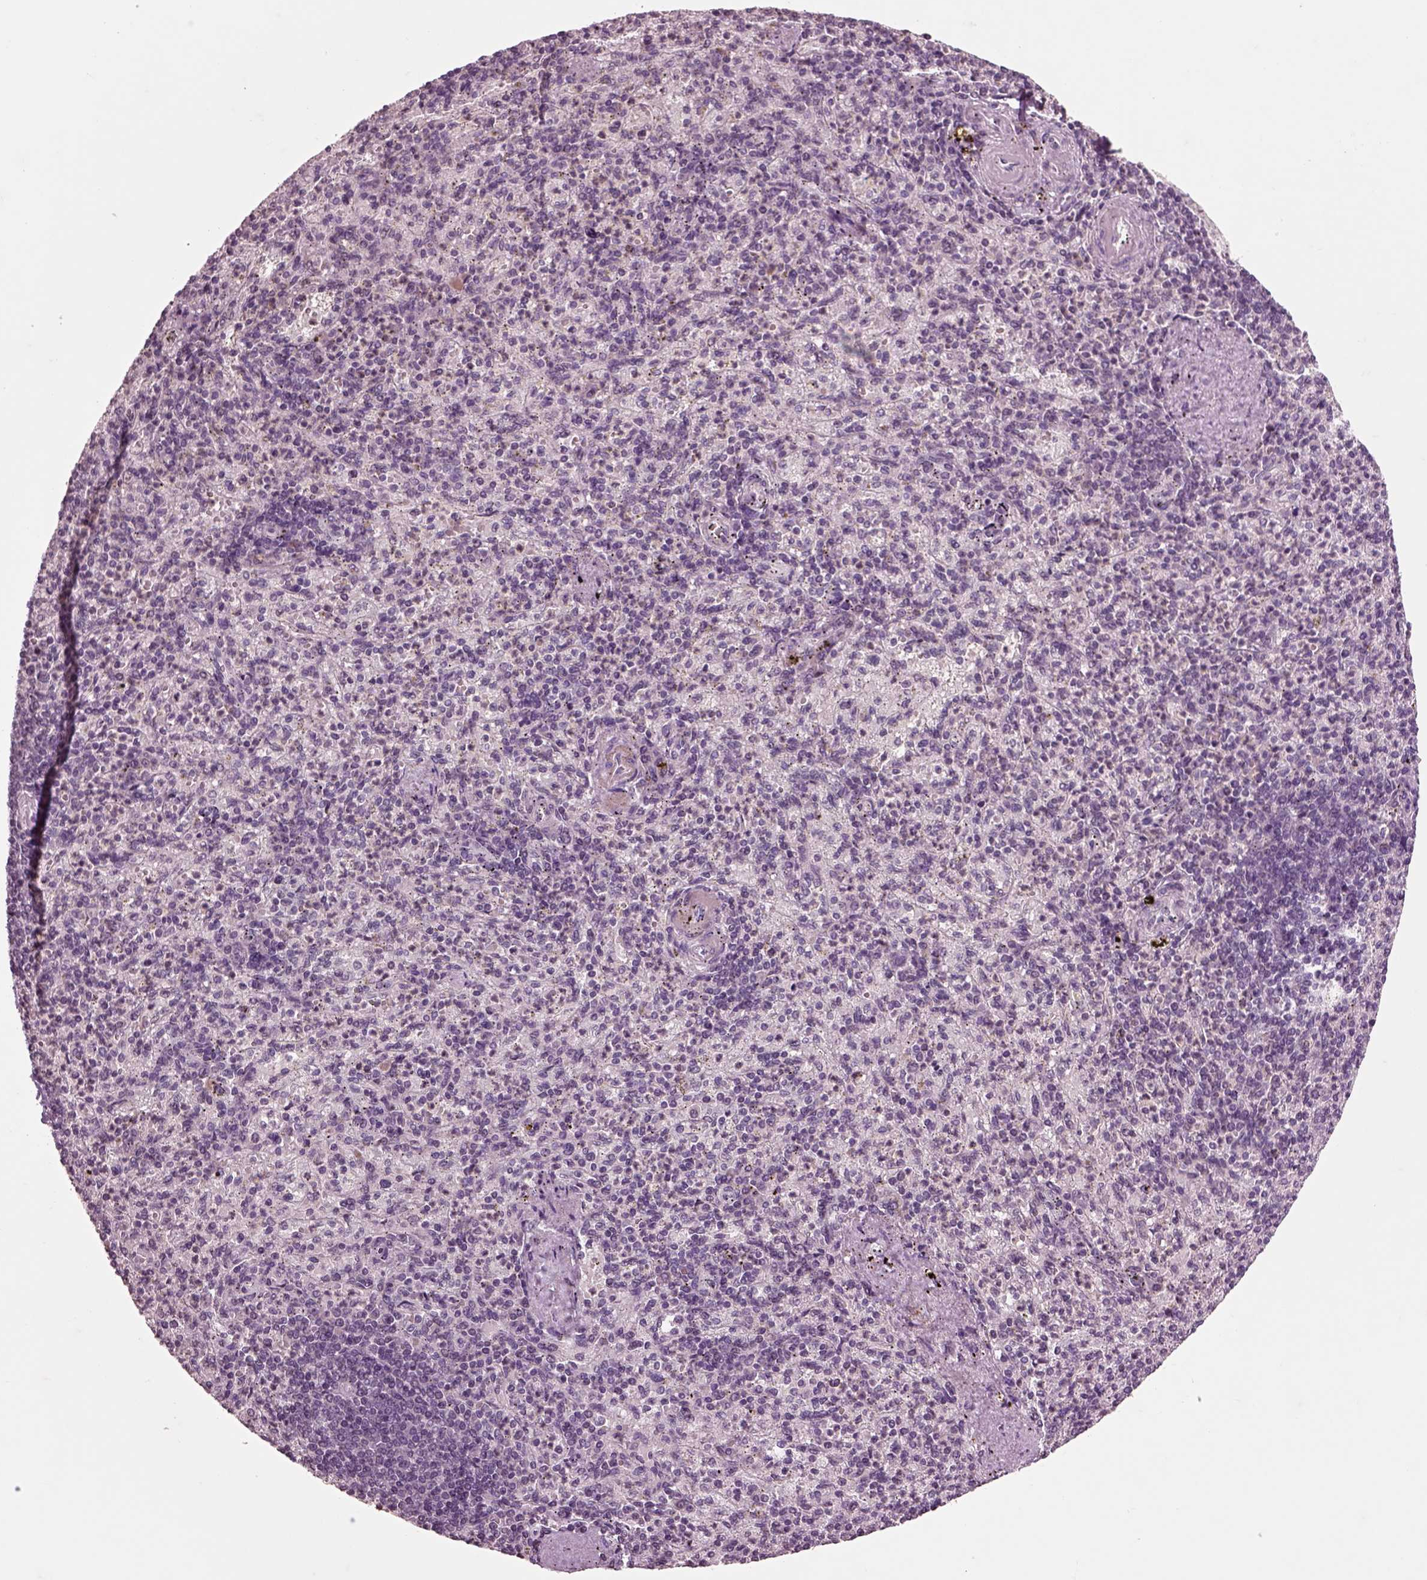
{"staining": {"intensity": "negative", "quantity": "none", "location": "none"}, "tissue": "spleen", "cell_type": "Cells in red pulp", "image_type": "normal", "snomed": [{"axis": "morphology", "description": "Normal tissue, NOS"}, {"axis": "topography", "description": "Spleen"}], "caption": "Protein analysis of normal spleen displays no significant positivity in cells in red pulp. (DAB (3,3'-diaminobenzidine) IHC, high magnification).", "gene": "CHGB", "patient": {"sex": "female", "age": 74}}